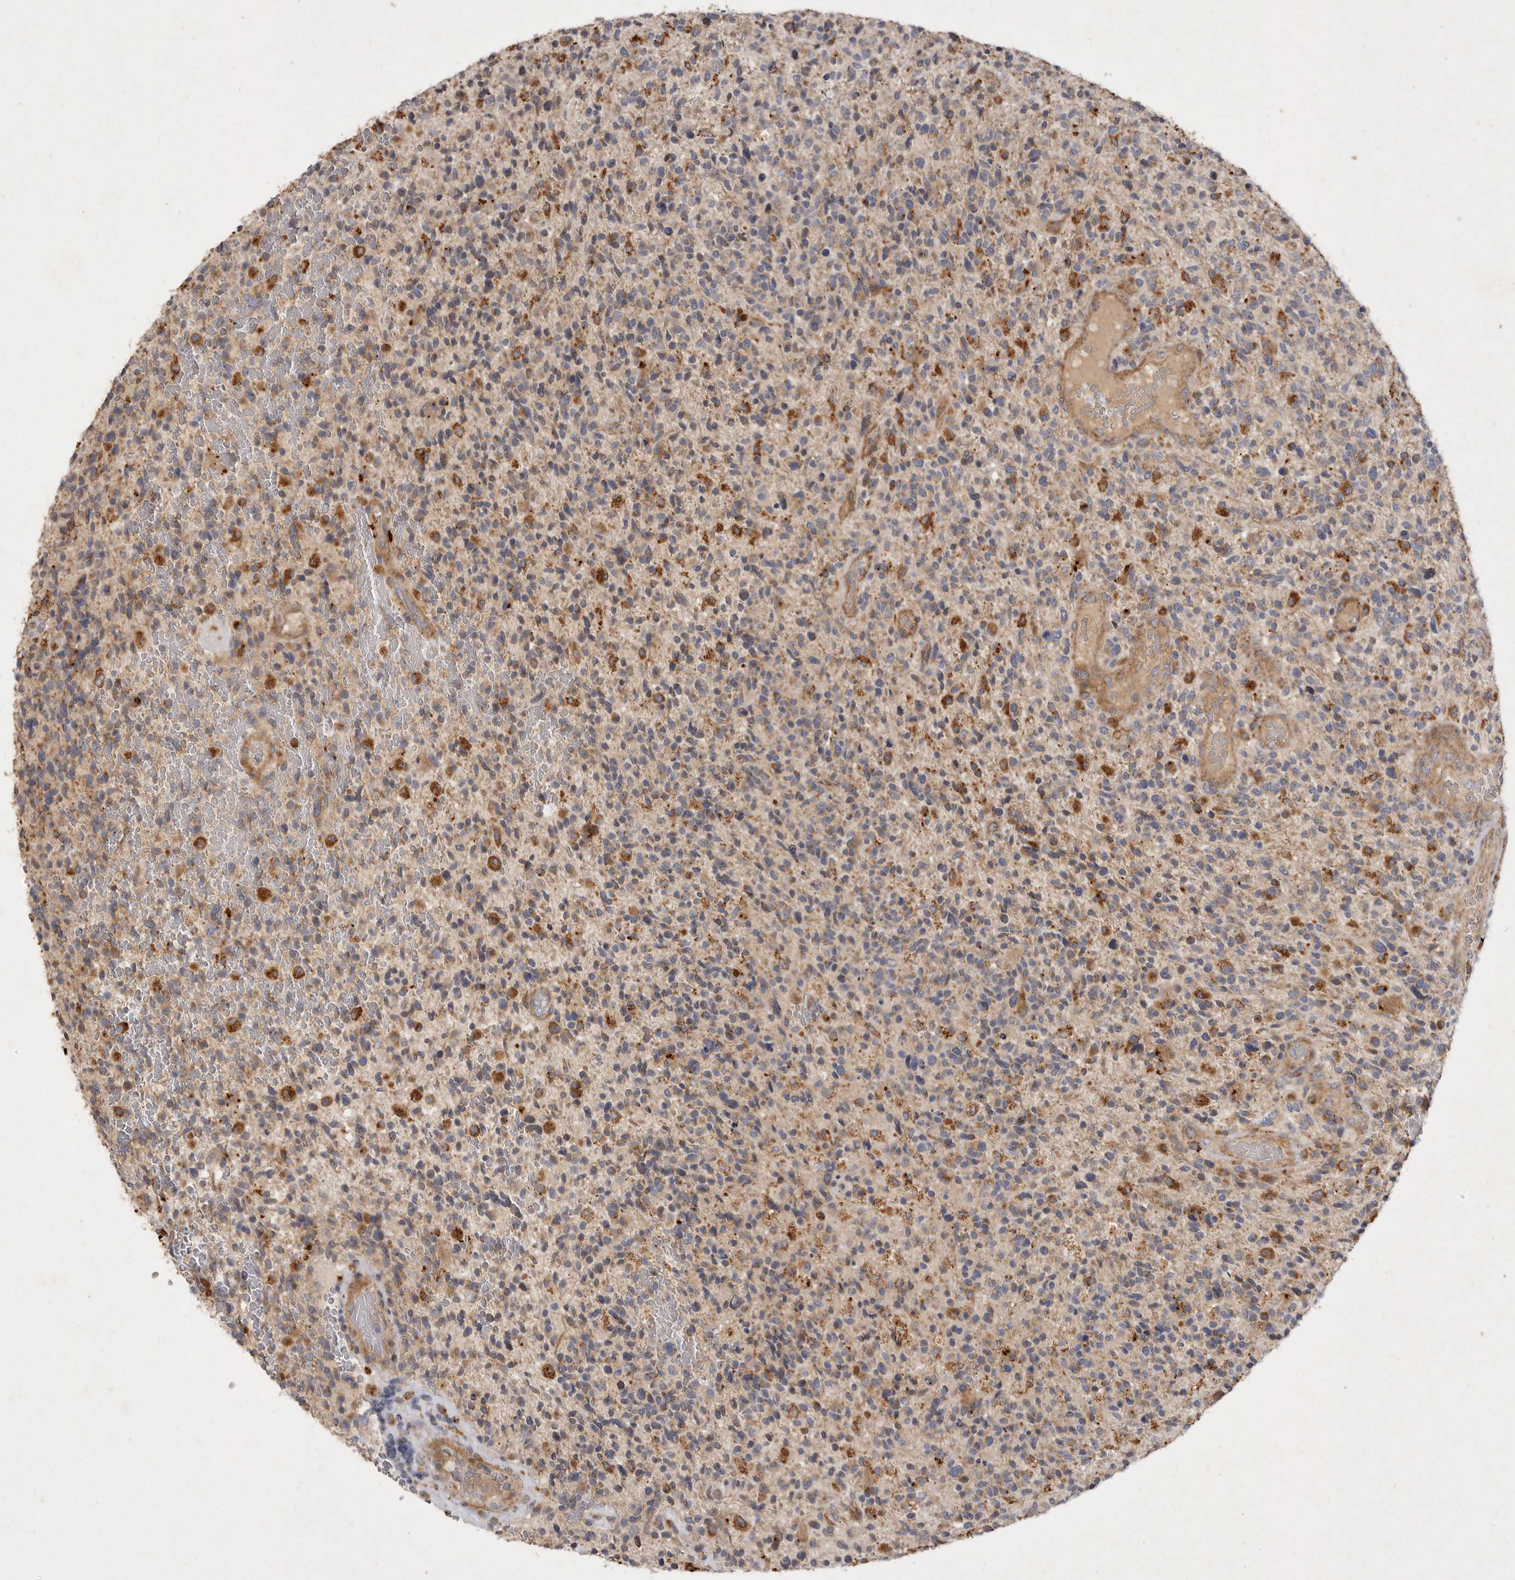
{"staining": {"intensity": "moderate", "quantity": "25%-75%", "location": "cytoplasmic/membranous"}, "tissue": "glioma", "cell_type": "Tumor cells", "image_type": "cancer", "snomed": [{"axis": "morphology", "description": "Glioma, malignant, High grade"}, {"axis": "topography", "description": "Brain"}], "caption": "Immunohistochemical staining of glioma demonstrates medium levels of moderate cytoplasmic/membranous protein staining in approximately 25%-75% of tumor cells.", "gene": "MRPL41", "patient": {"sex": "male", "age": 72}}